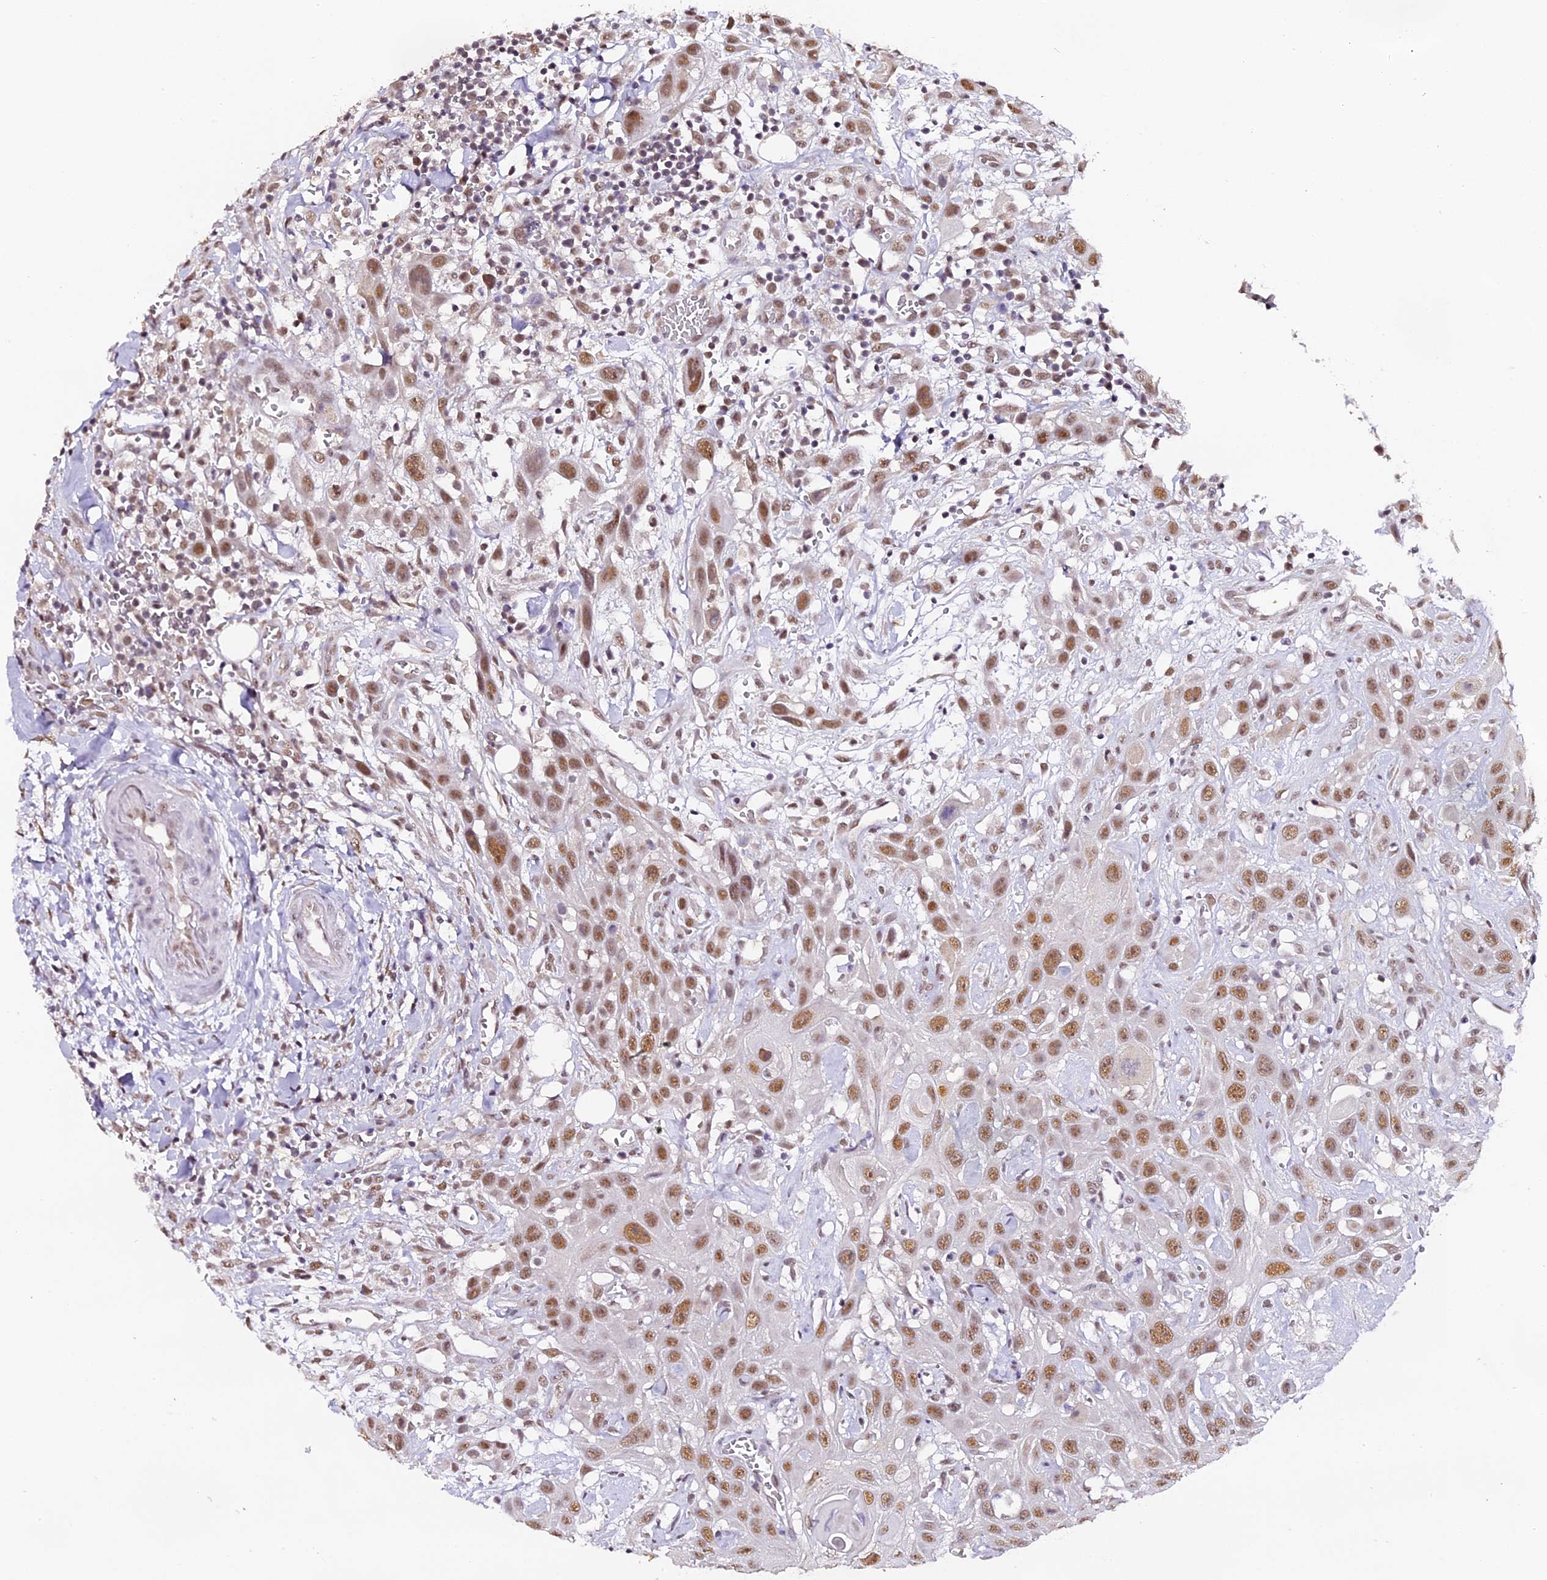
{"staining": {"intensity": "moderate", "quantity": ">75%", "location": "nuclear"}, "tissue": "head and neck cancer", "cell_type": "Tumor cells", "image_type": "cancer", "snomed": [{"axis": "morphology", "description": "Squamous cell carcinoma, NOS"}, {"axis": "topography", "description": "Head-Neck"}], "caption": "Protein expression analysis of squamous cell carcinoma (head and neck) shows moderate nuclear staining in approximately >75% of tumor cells.", "gene": "NCBP1", "patient": {"sex": "male", "age": 81}}